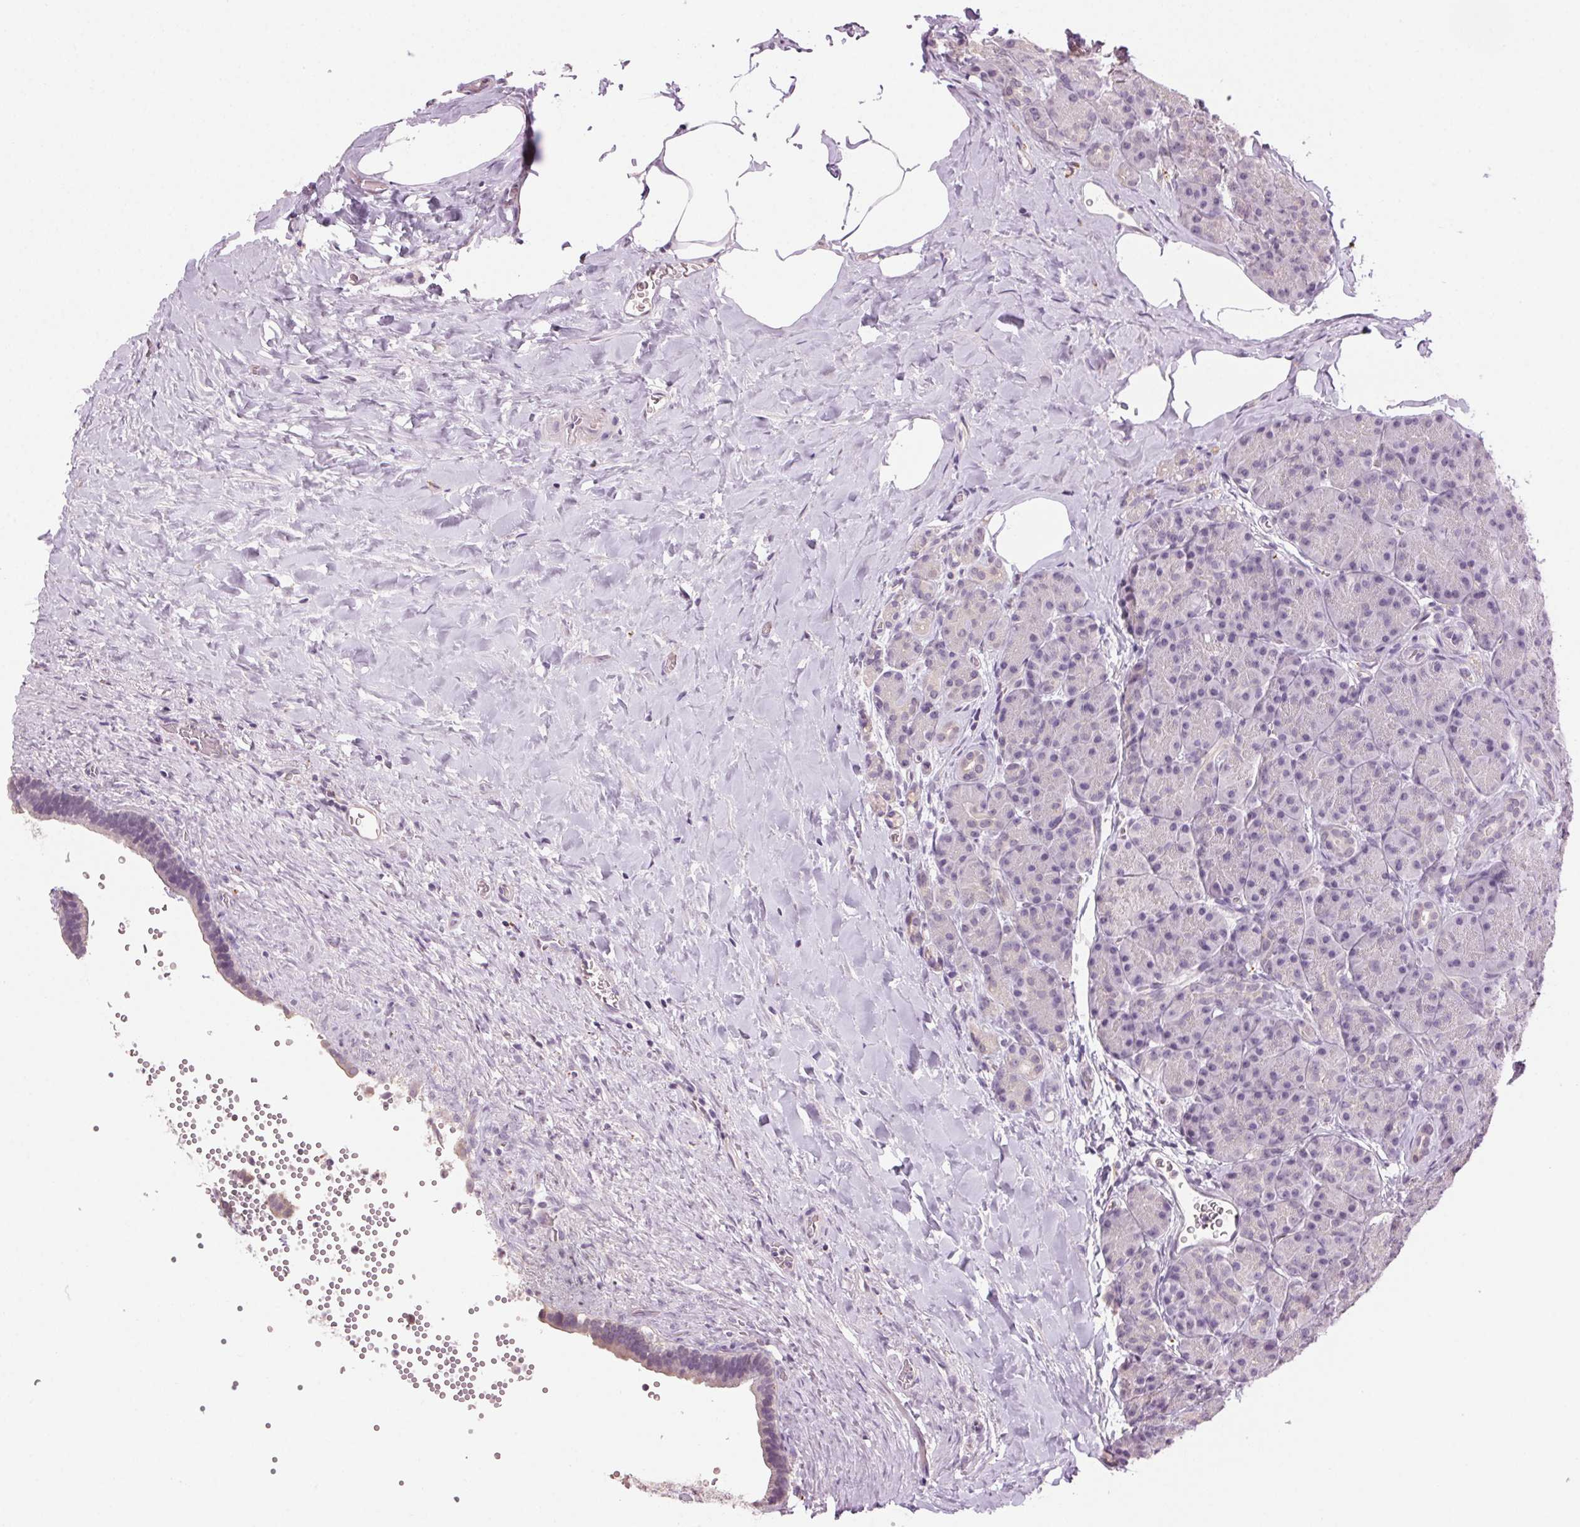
{"staining": {"intensity": "negative", "quantity": "none", "location": "none"}, "tissue": "pancreas", "cell_type": "Exocrine glandular cells", "image_type": "normal", "snomed": [{"axis": "morphology", "description": "Normal tissue, NOS"}, {"axis": "topography", "description": "Pancreas"}], "caption": "IHC image of normal human pancreas stained for a protein (brown), which shows no expression in exocrine glandular cells.", "gene": "MPO", "patient": {"sex": "male", "age": 57}}